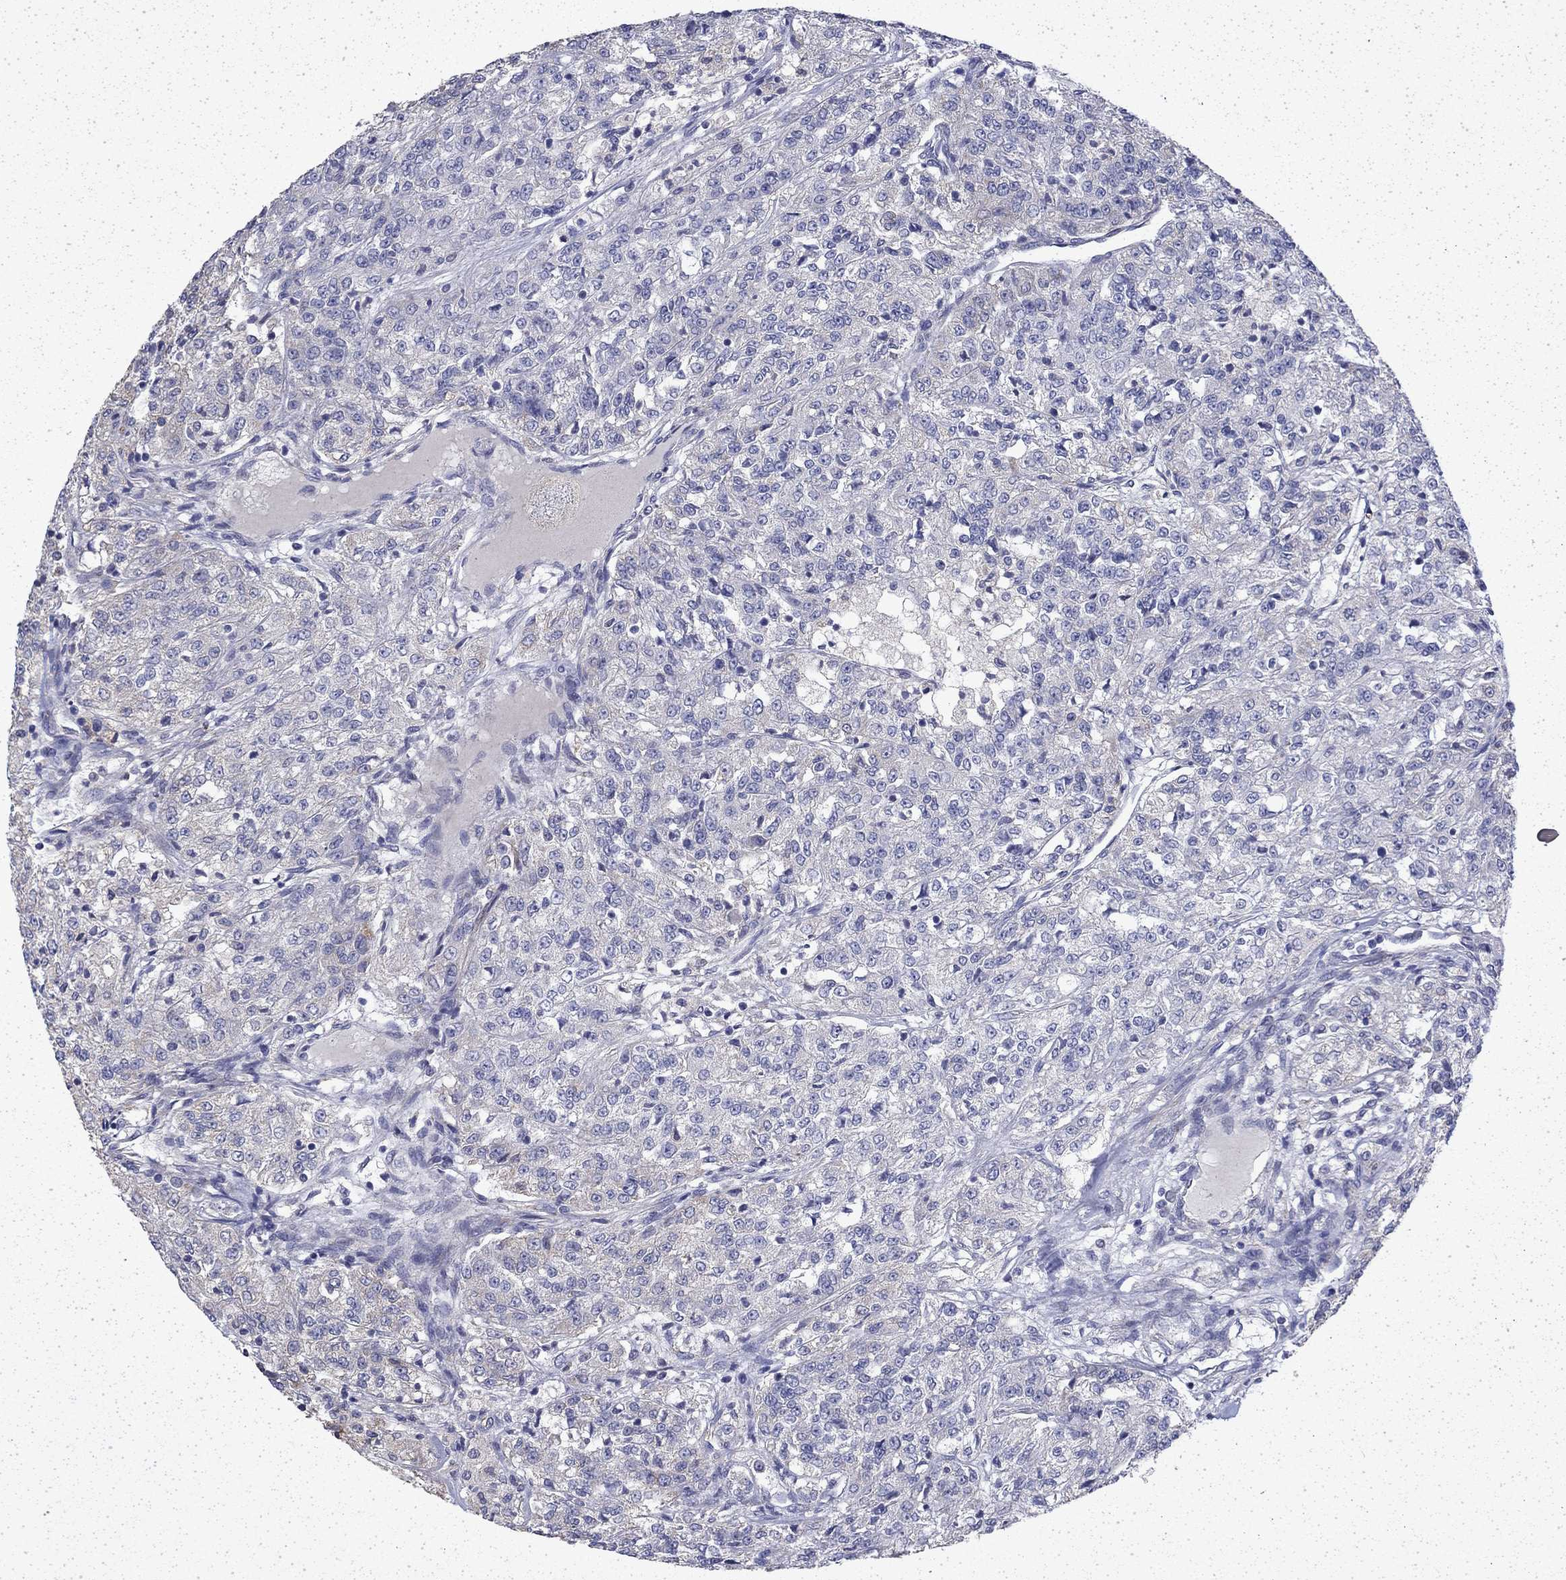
{"staining": {"intensity": "negative", "quantity": "none", "location": "none"}, "tissue": "renal cancer", "cell_type": "Tumor cells", "image_type": "cancer", "snomed": [{"axis": "morphology", "description": "Adenocarcinoma, NOS"}, {"axis": "topography", "description": "Kidney"}], "caption": "This is an immunohistochemistry photomicrograph of human adenocarcinoma (renal). There is no expression in tumor cells.", "gene": "DTNA", "patient": {"sex": "female", "age": 63}}